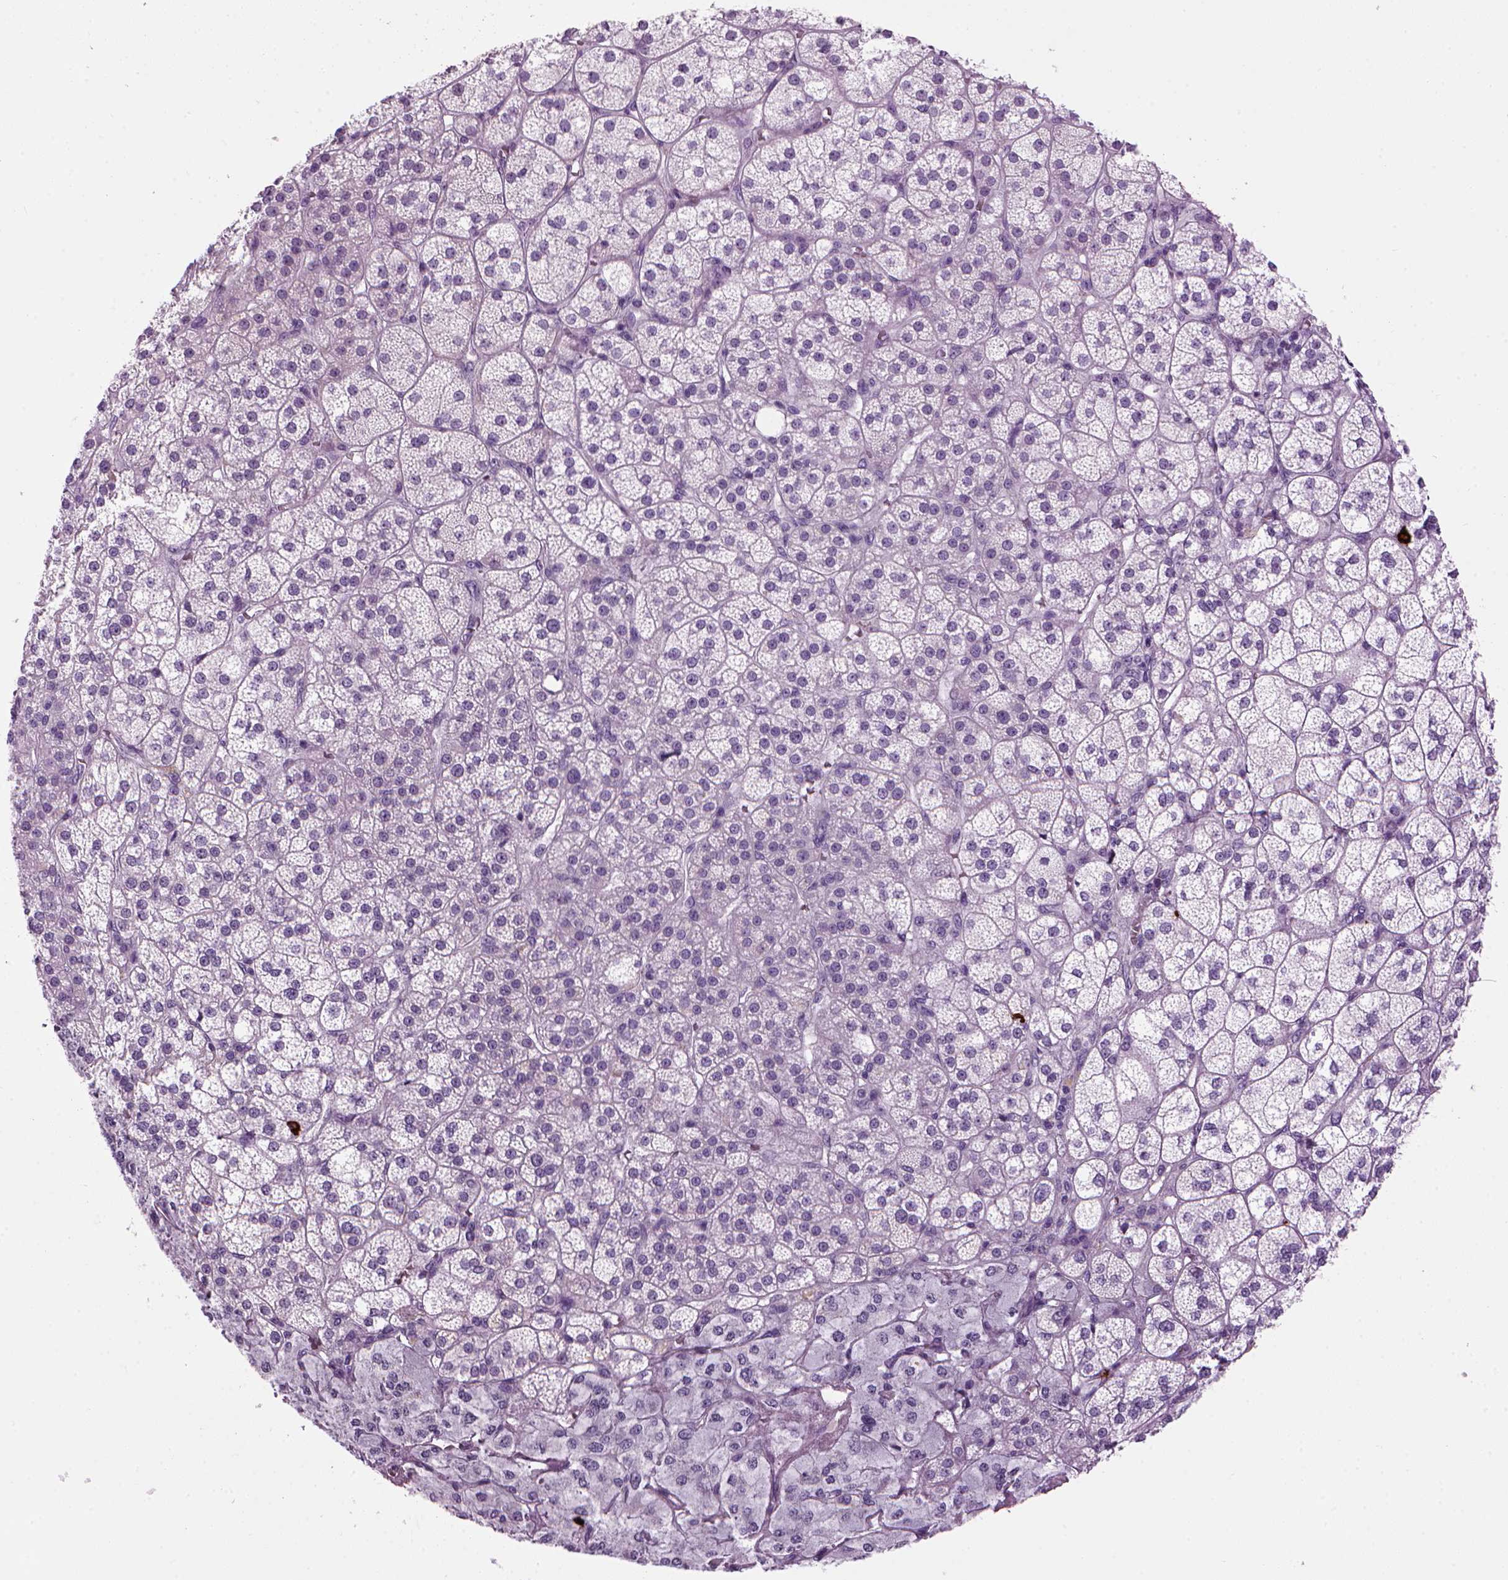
{"staining": {"intensity": "negative", "quantity": "none", "location": "none"}, "tissue": "adrenal gland", "cell_type": "Glandular cells", "image_type": "normal", "snomed": [{"axis": "morphology", "description": "Normal tissue, NOS"}, {"axis": "topography", "description": "Adrenal gland"}], "caption": "Adrenal gland stained for a protein using immunohistochemistry reveals no positivity glandular cells.", "gene": "MZB1", "patient": {"sex": "female", "age": 60}}